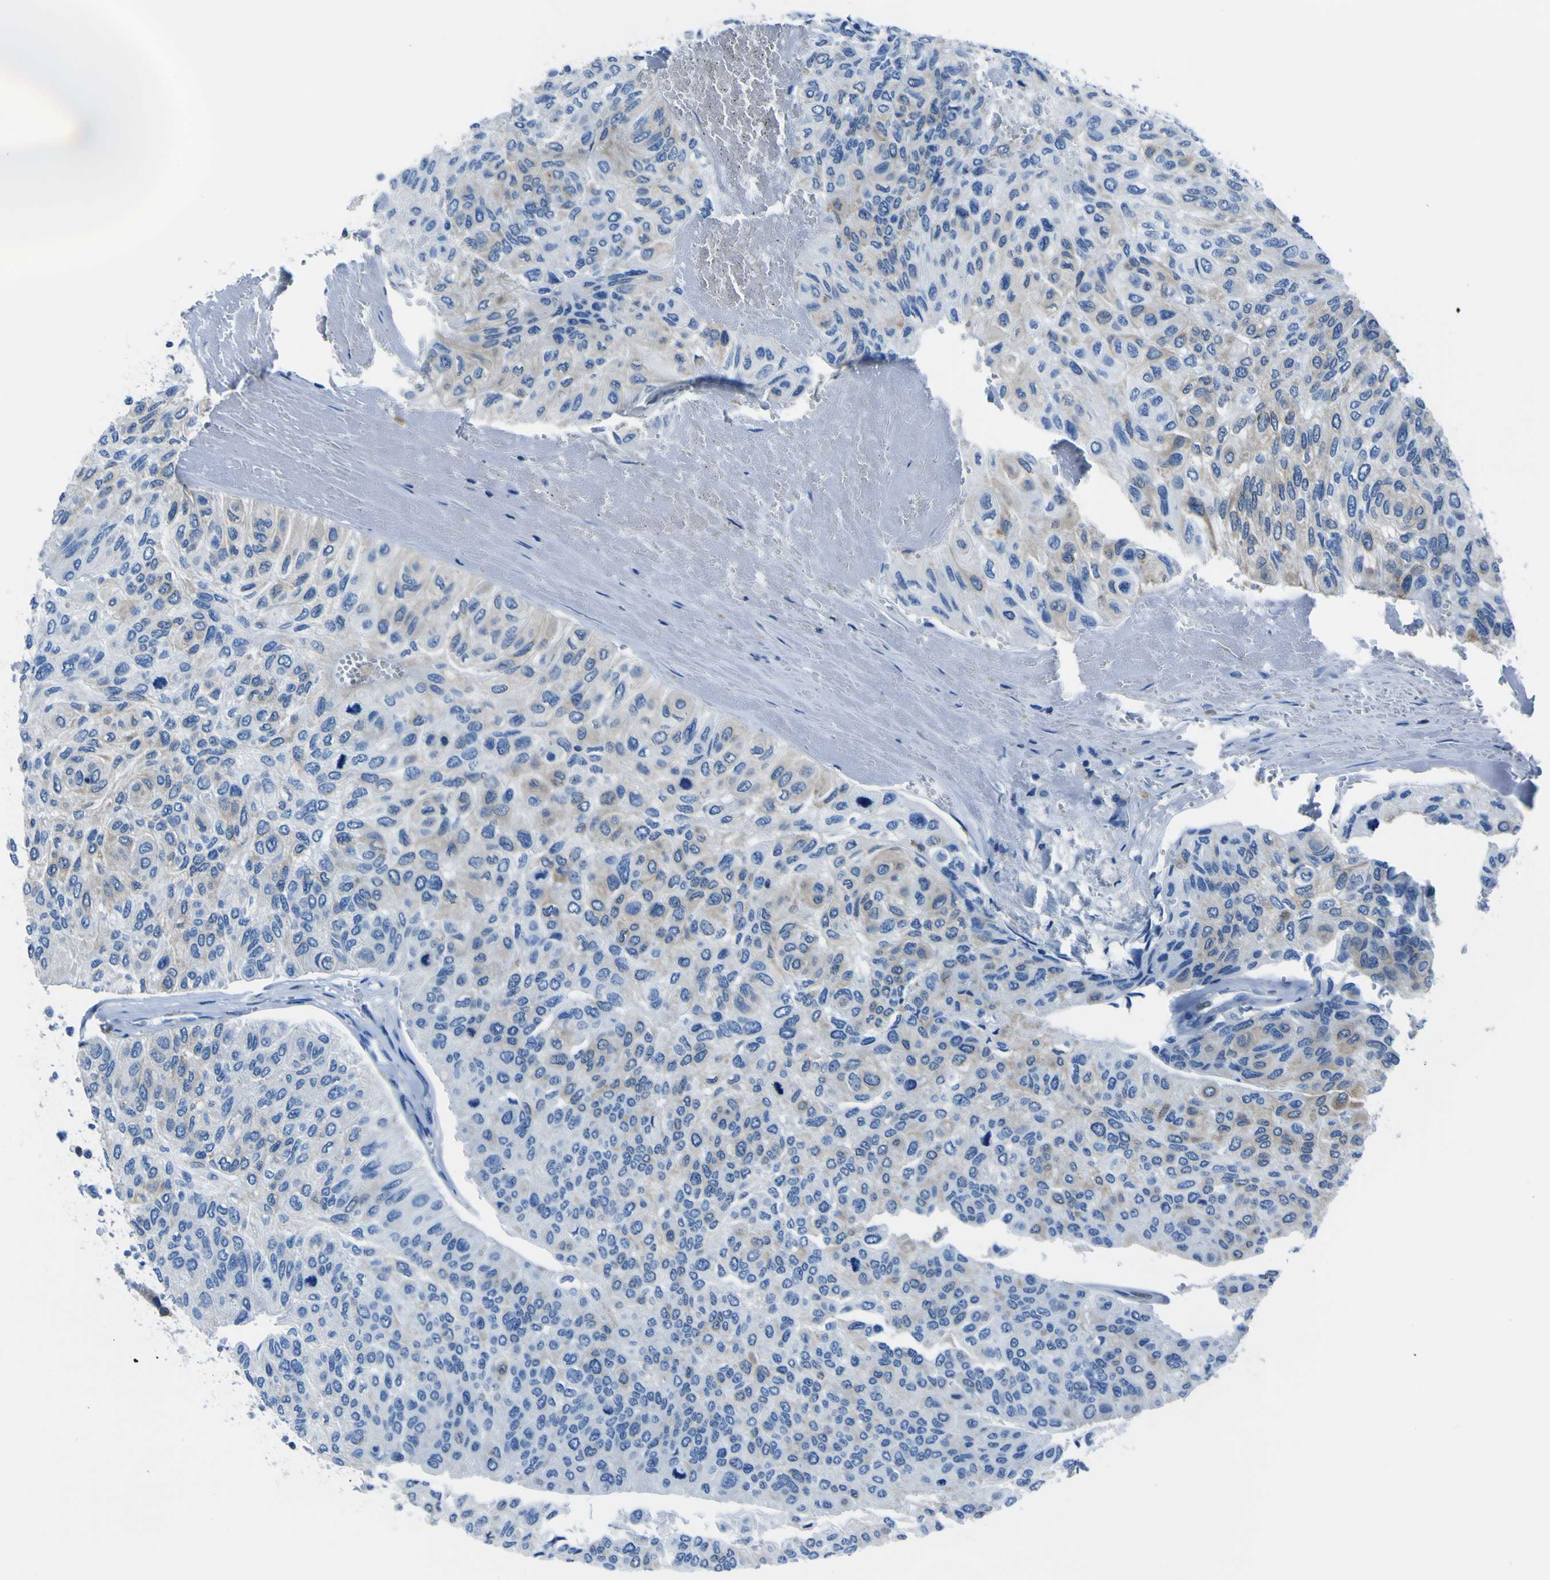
{"staining": {"intensity": "moderate", "quantity": "25%-75%", "location": "cytoplasmic/membranous"}, "tissue": "urothelial cancer", "cell_type": "Tumor cells", "image_type": "cancer", "snomed": [{"axis": "morphology", "description": "Urothelial carcinoma, High grade"}, {"axis": "topography", "description": "Urinary bladder"}], "caption": "A high-resolution image shows immunohistochemistry (IHC) staining of urothelial carcinoma (high-grade), which shows moderate cytoplasmic/membranous expression in approximately 25%-75% of tumor cells.", "gene": "STIM1", "patient": {"sex": "male", "age": 66}}